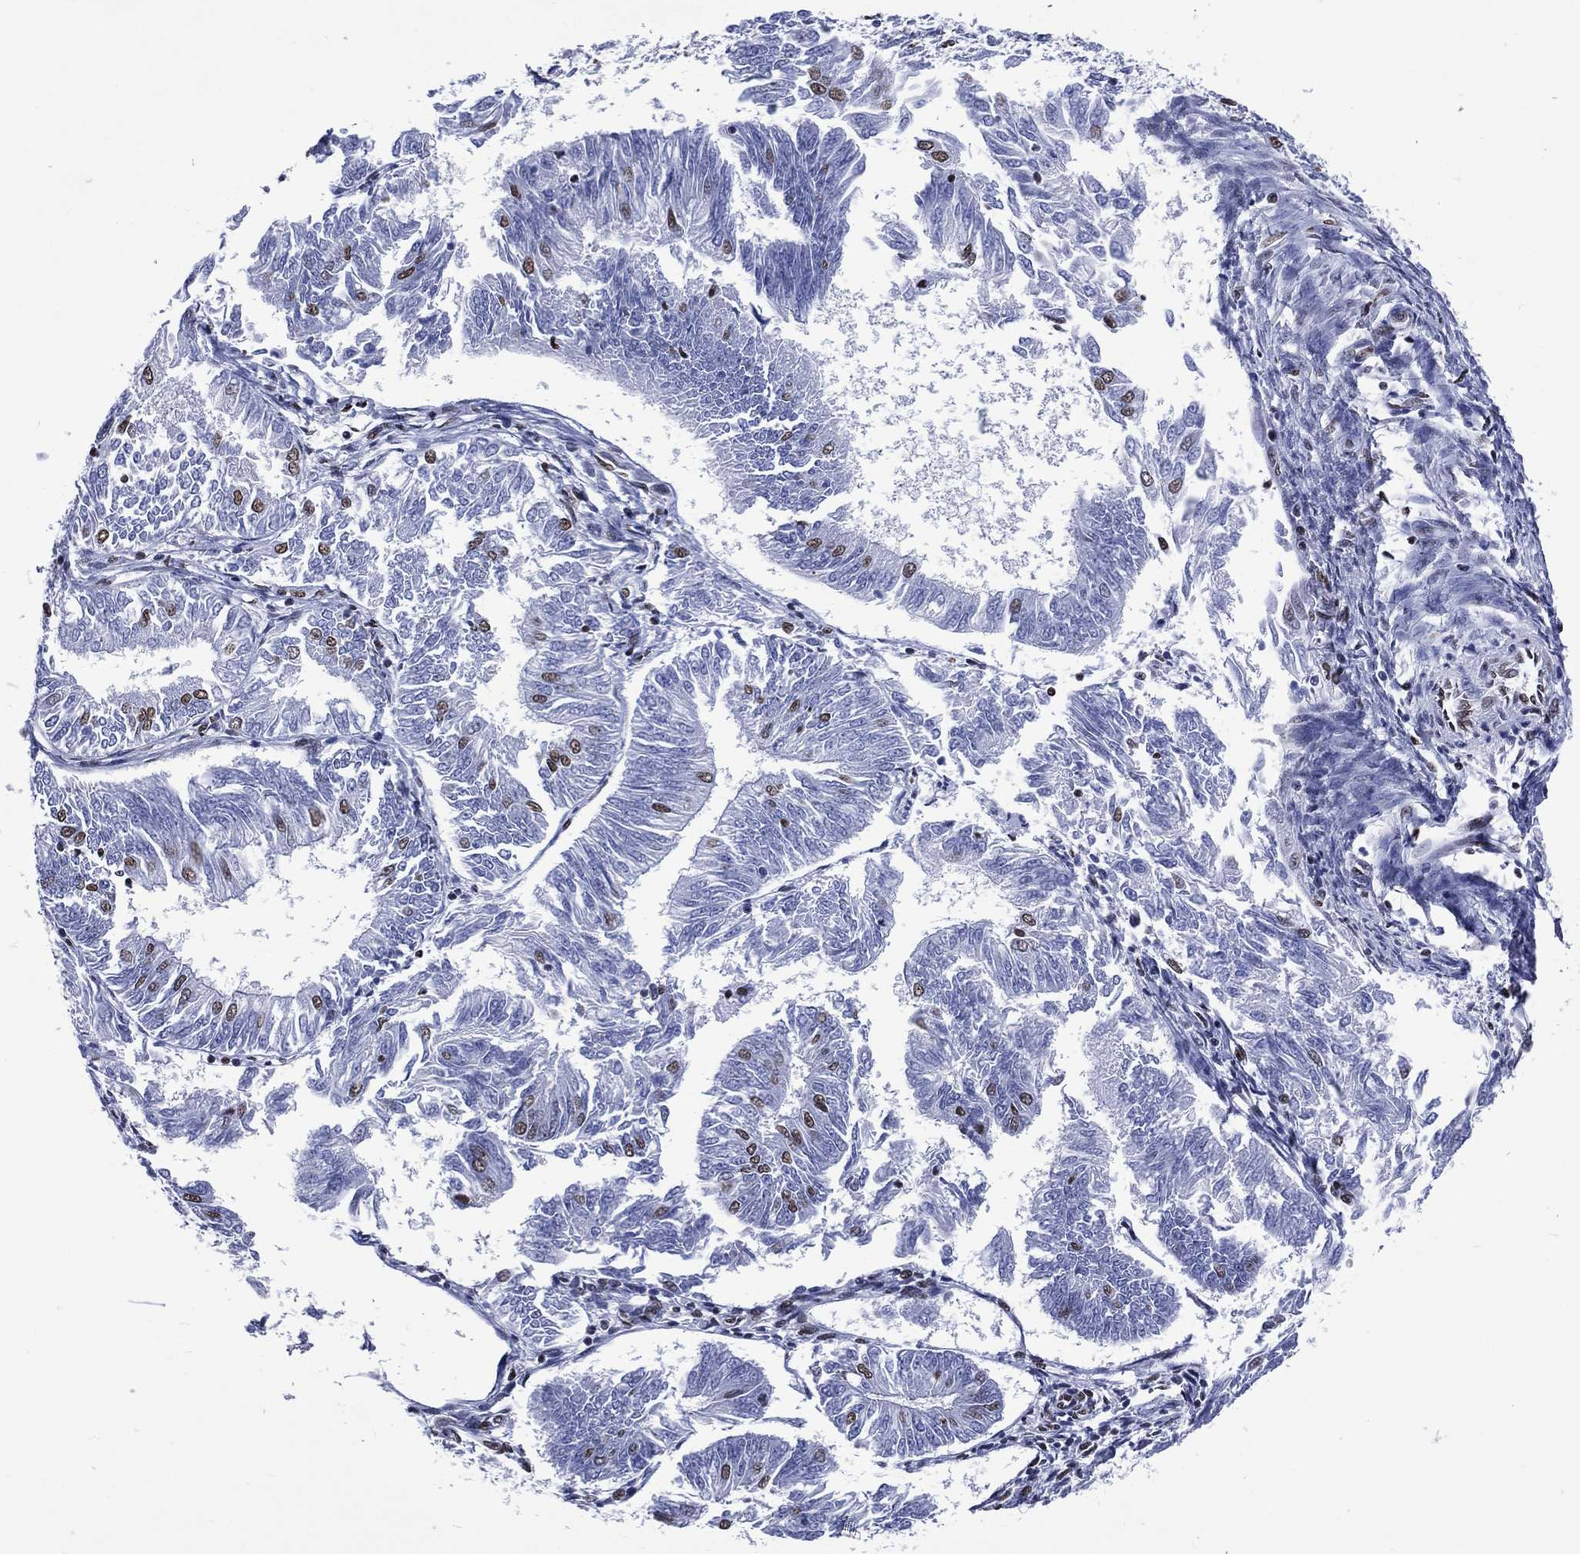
{"staining": {"intensity": "moderate", "quantity": "<25%", "location": "nuclear"}, "tissue": "endometrial cancer", "cell_type": "Tumor cells", "image_type": "cancer", "snomed": [{"axis": "morphology", "description": "Adenocarcinoma, NOS"}, {"axis": "topography", "description": "Endometrium"}], "caption": "Endometrial cancer (adenocarcinoma) was stained to show a protein in brown. There is low levels of moderate nuclear positivity in approximately <25% of tumor cells.", "gene": "RETREG2", "patient": {"sex": "female", "age": 58}}